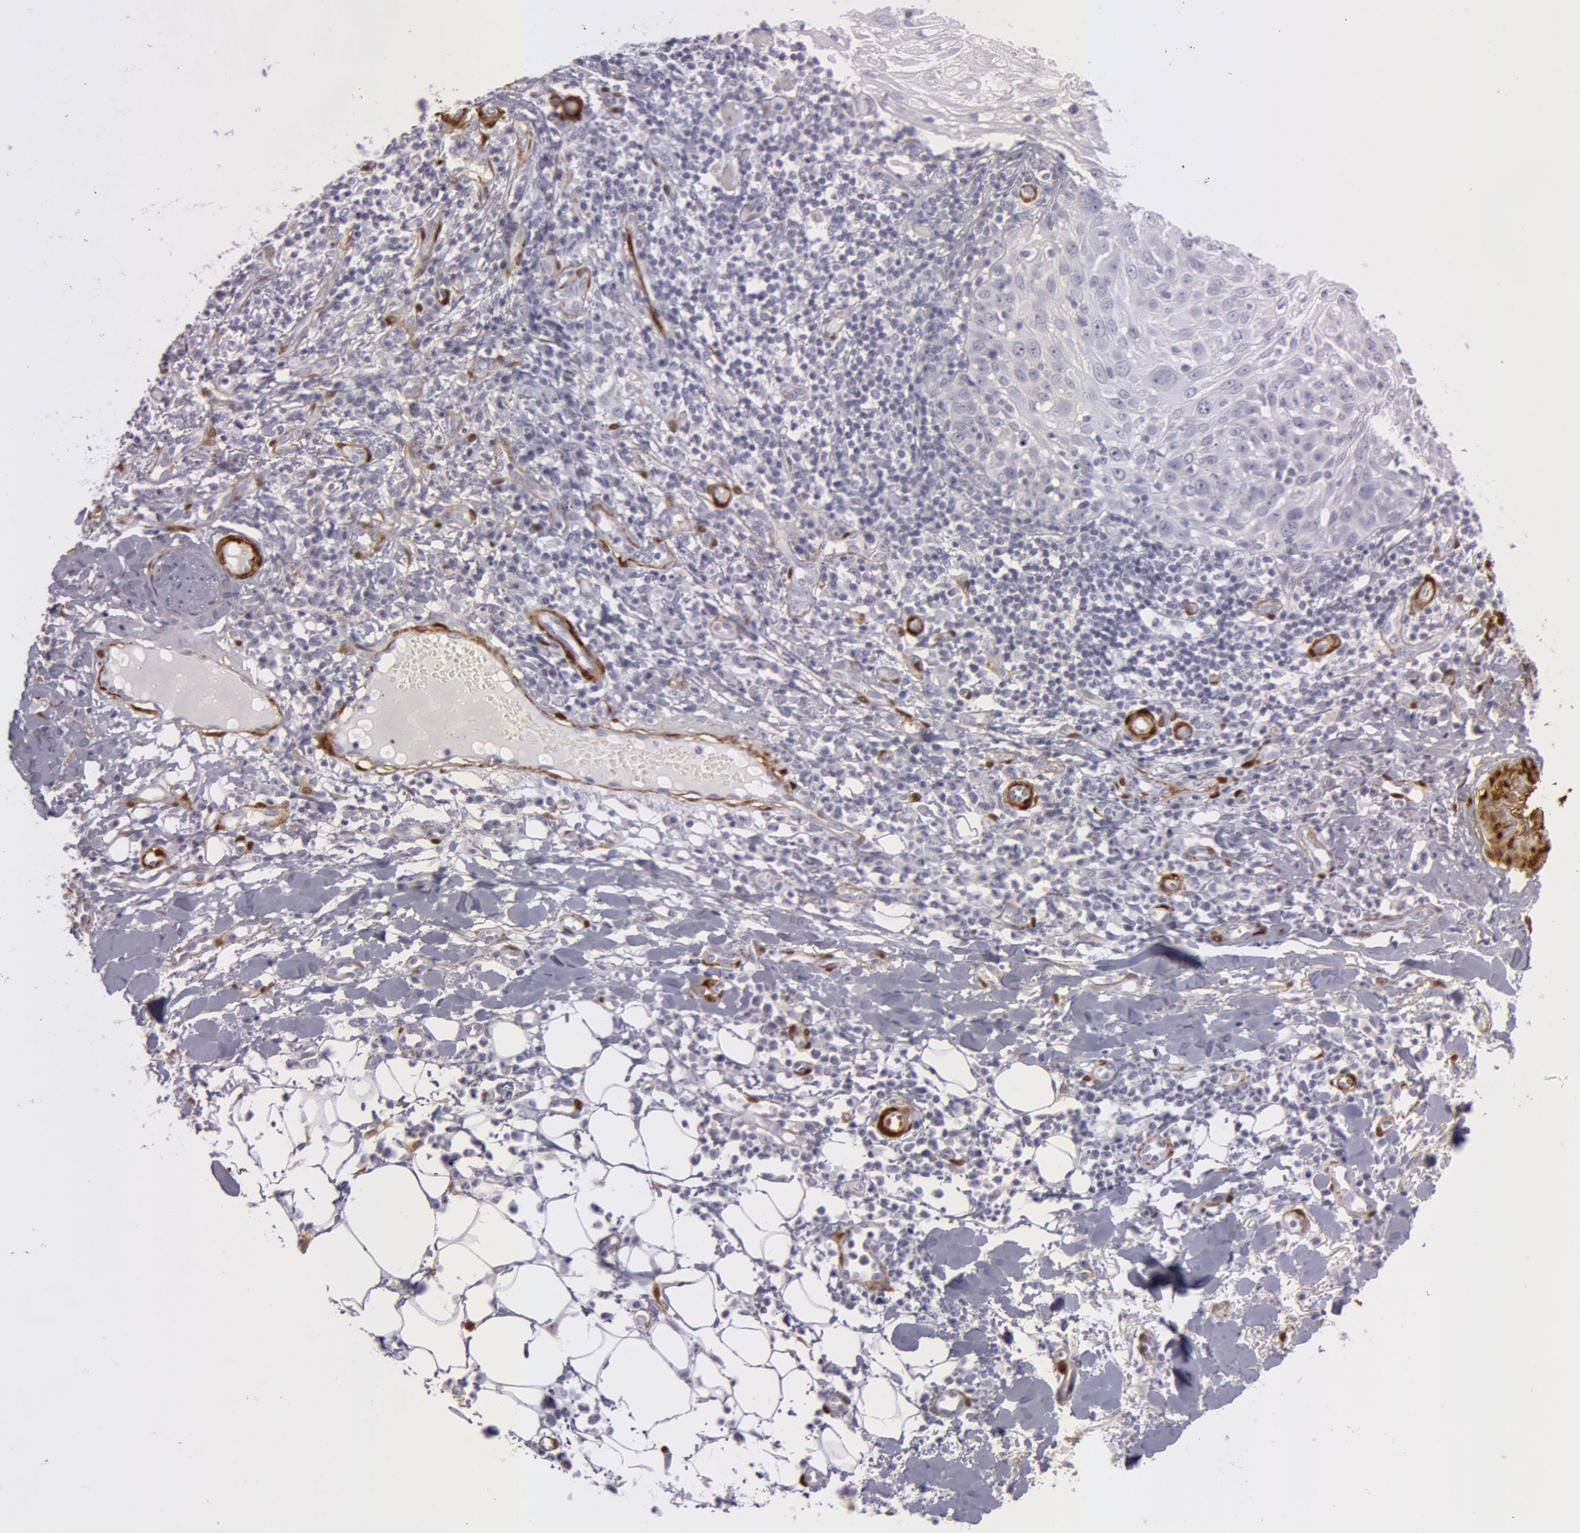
{"staining": {"intensity": "negative", "quantity": "none", "location": "none"}, "tissue": "skin cancer", "cell_type": "Tumor cells", "image_type": "cancer", "snomed": [{"axis": "morphology", "description": "Squamous cell carcinoma, NOS"}, {"axis": "topography", "description": "Skin"}], "caption": "Tumor cells are negative for brown protein staining in skin squamous cell carcinoma.", "gene": "TAGLN", "patient": {"sex": "female", "age": 89}}